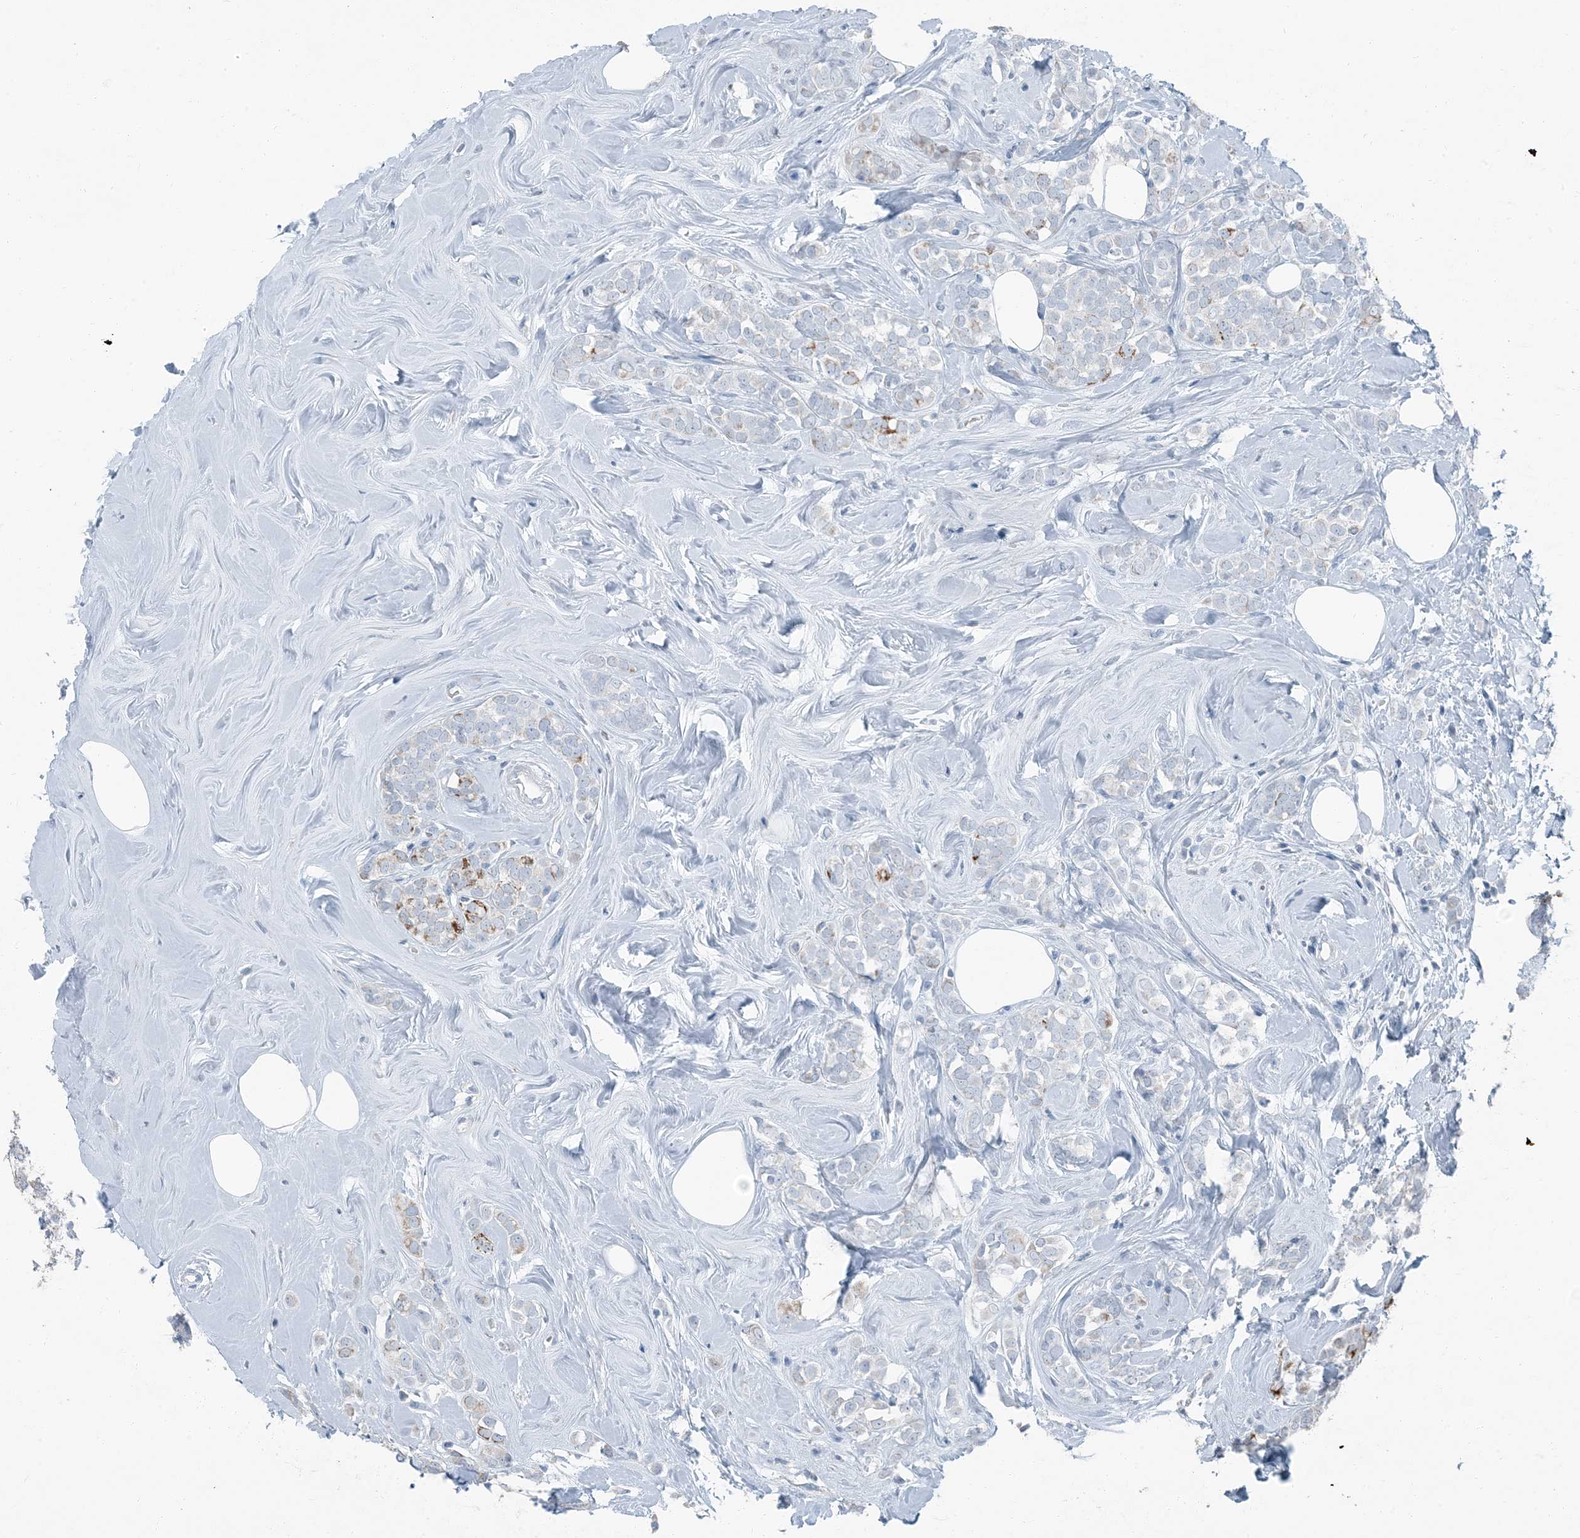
{"staining": {"intensity": "moderate", "quantity": "<25%", "location": "cytoplasmic/membranous"}, "tissue": "breast cancer", "cell_type": "Tumor cells", "image_type": "cancer", "snomed": [{"axis": "morphology", "description": "Lobular carcinoma"}, {"axis": "topography", "description": "Breast"}], "caption": "DAB (3,3'-diaminobenzidine) immunohistochemical staining of human breast cancer reveals moderate cytoplasmic/membranous protein staining in approximately <25% of tumor cells.", "gene": "FAM162A", "patient": {"sex": "female", "age": 47}}